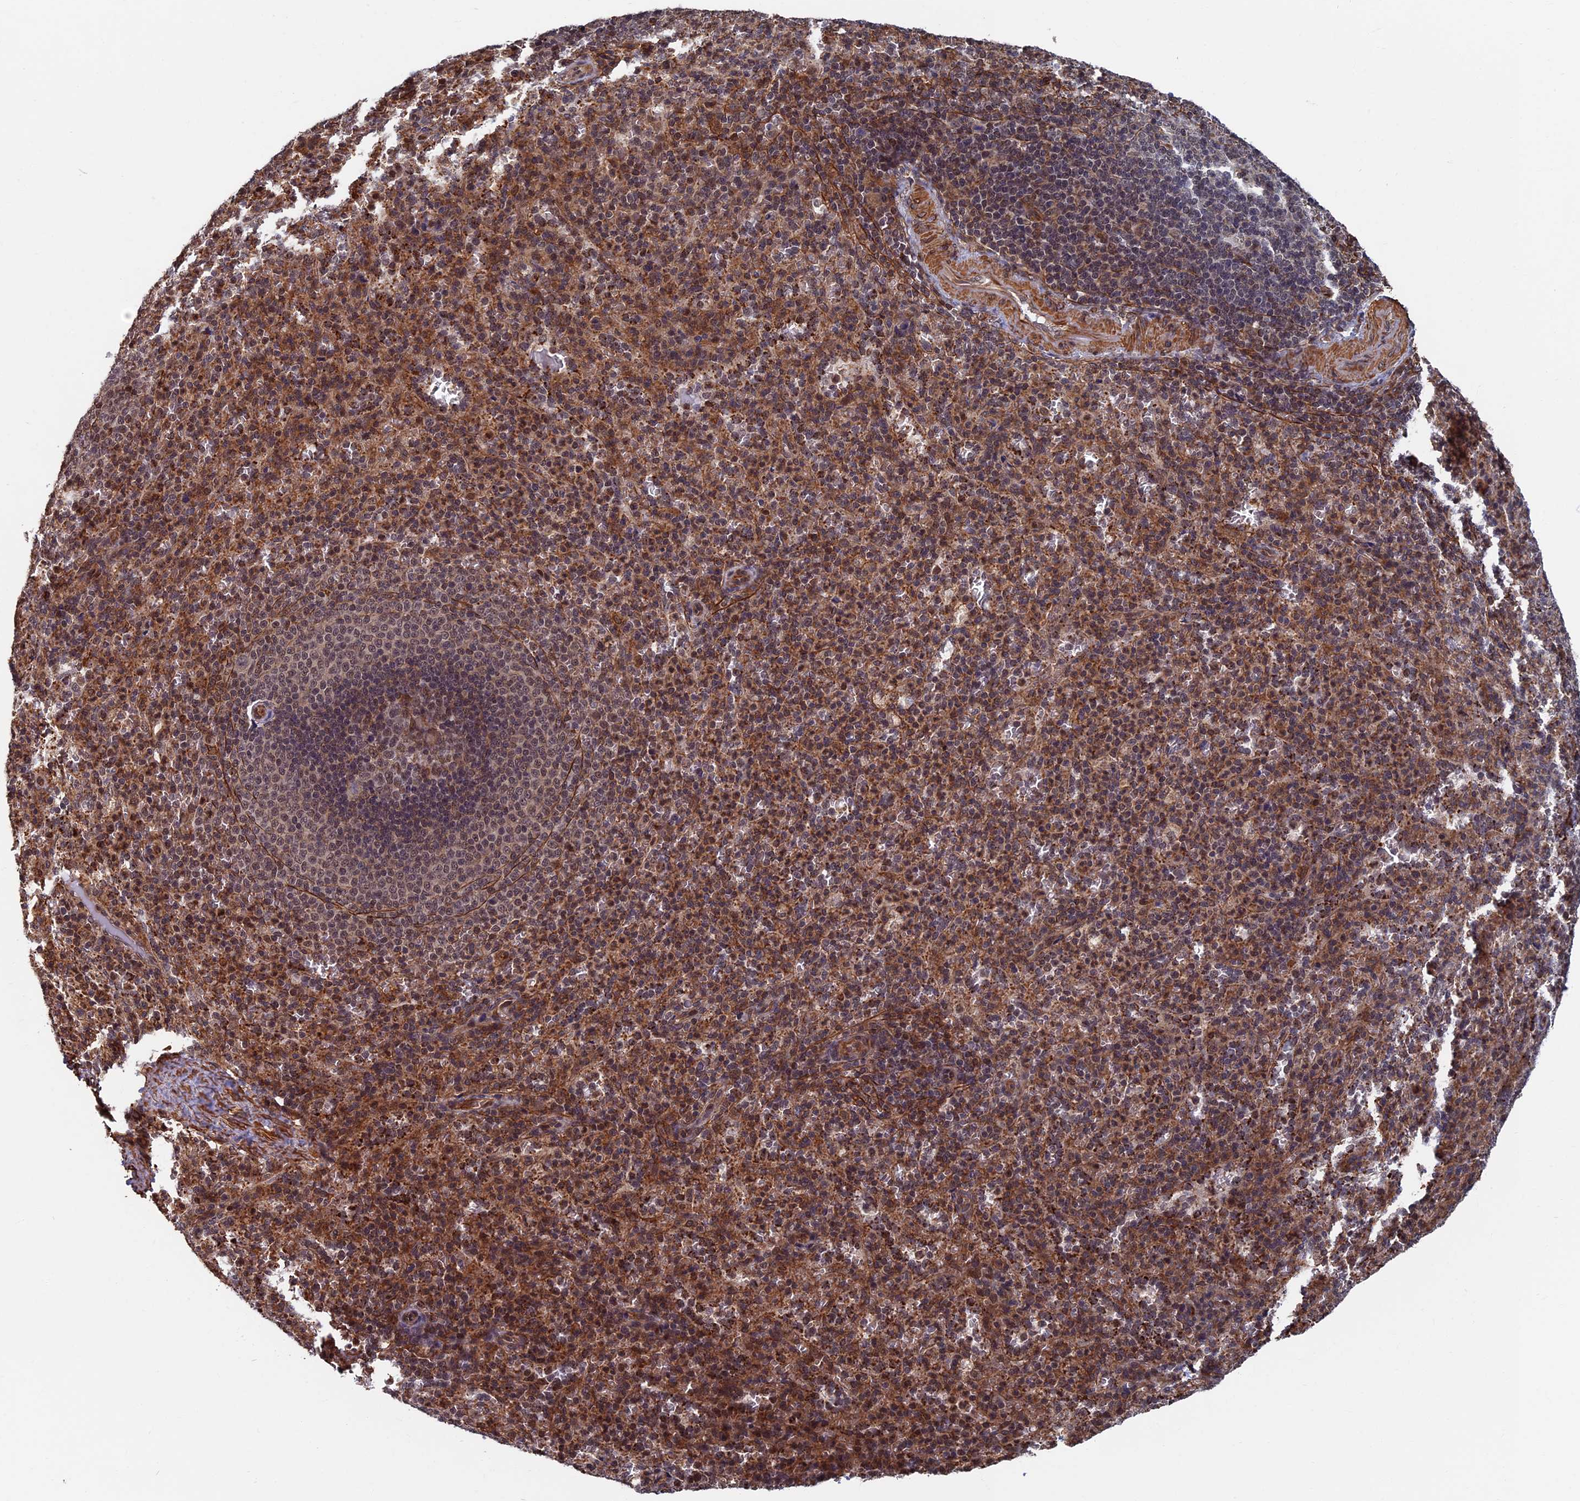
{"staining": {"intensity": "moderate", "quantity": "25%-75%", "location": "cytoplasmic/membranous,nuclear"}, "tissue": "spleen", "cell_type": "Cells in red pulp", "image_type": "normal", "snomed": [{"axis": "morphology", "description": "Normal tissue, NOS"}, {"axis": "topography", "description": "Spleen"}], "caption": "Spleen stained with immunohistochemistry (IHC) demonstrates moderate cytoplasmic/membranous,nuclear staining in approximately 25%-75% of cells in red pulp.", "gene": "CTDP1", "patient": {"sex": "female", "age": 21}}